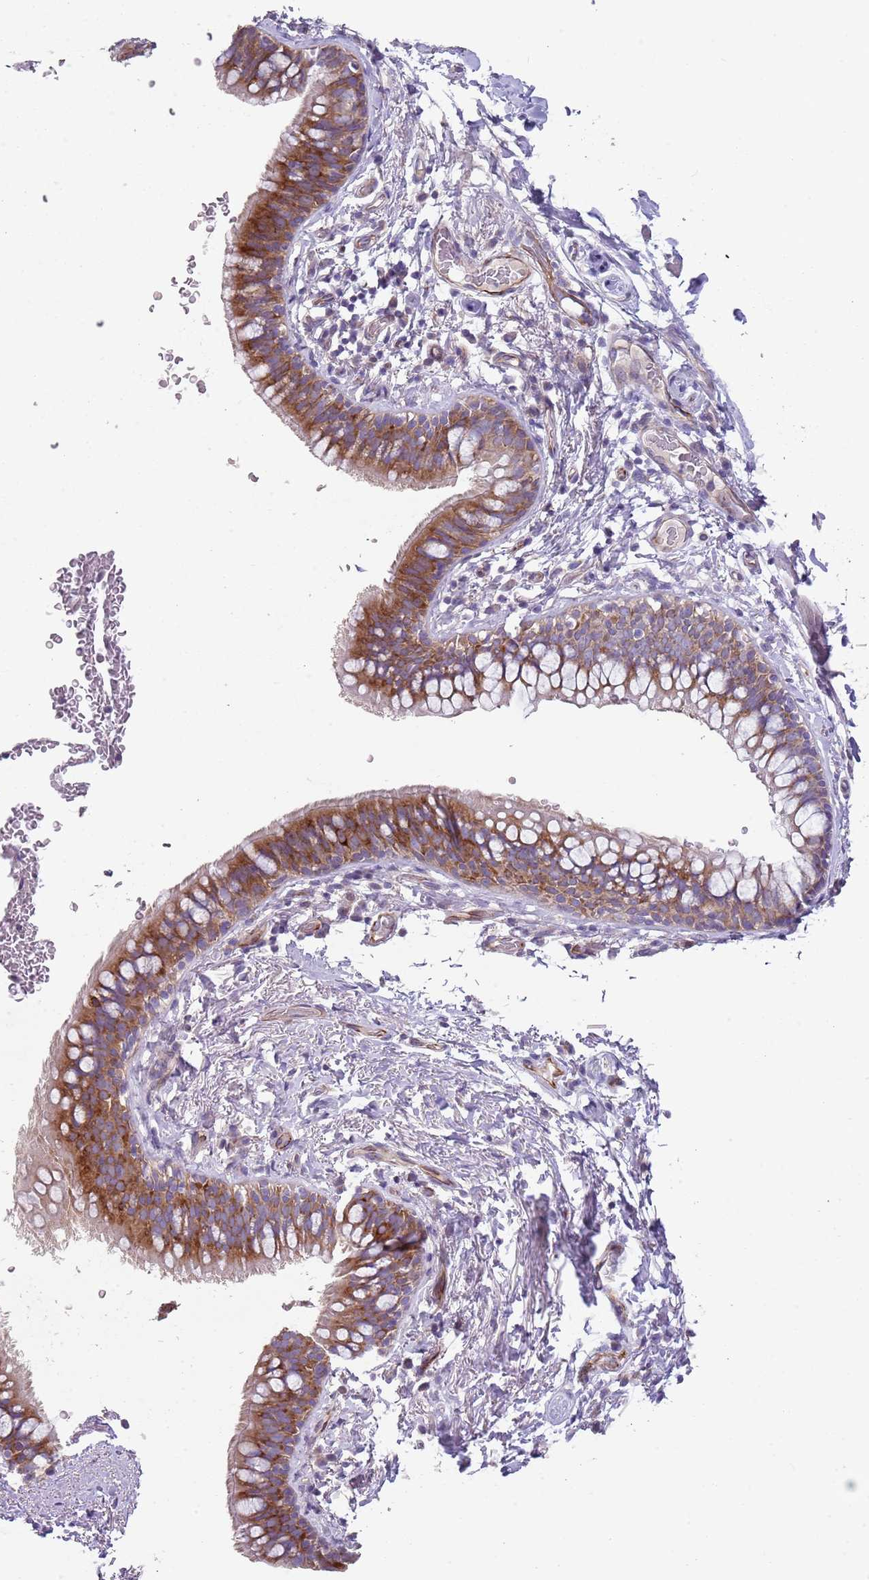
{"staining": {"intensity": "moderate", "quantity": "25%-75%", "location": "cytoplasmic/membranous"}, "tissue": "bronchus", "cell_type": "Respiratory epithelial cells", "image_type": "normal", "snomed": [{"axis": "morphology", "description": "Normal tissue, NOS"}, {"axis": "topography", "description": "Cartilage tissue"}, {"axis": "topography", "description": "Bronchus"}], "caption": "Bronchus stained with a brown dye displays moderate cytoplasmic/membranous positive staining in about 25%-75% of respiratory epithelial cells.", "gene": "ZNF583", "patient": {"sex": "female", "age": 36}}